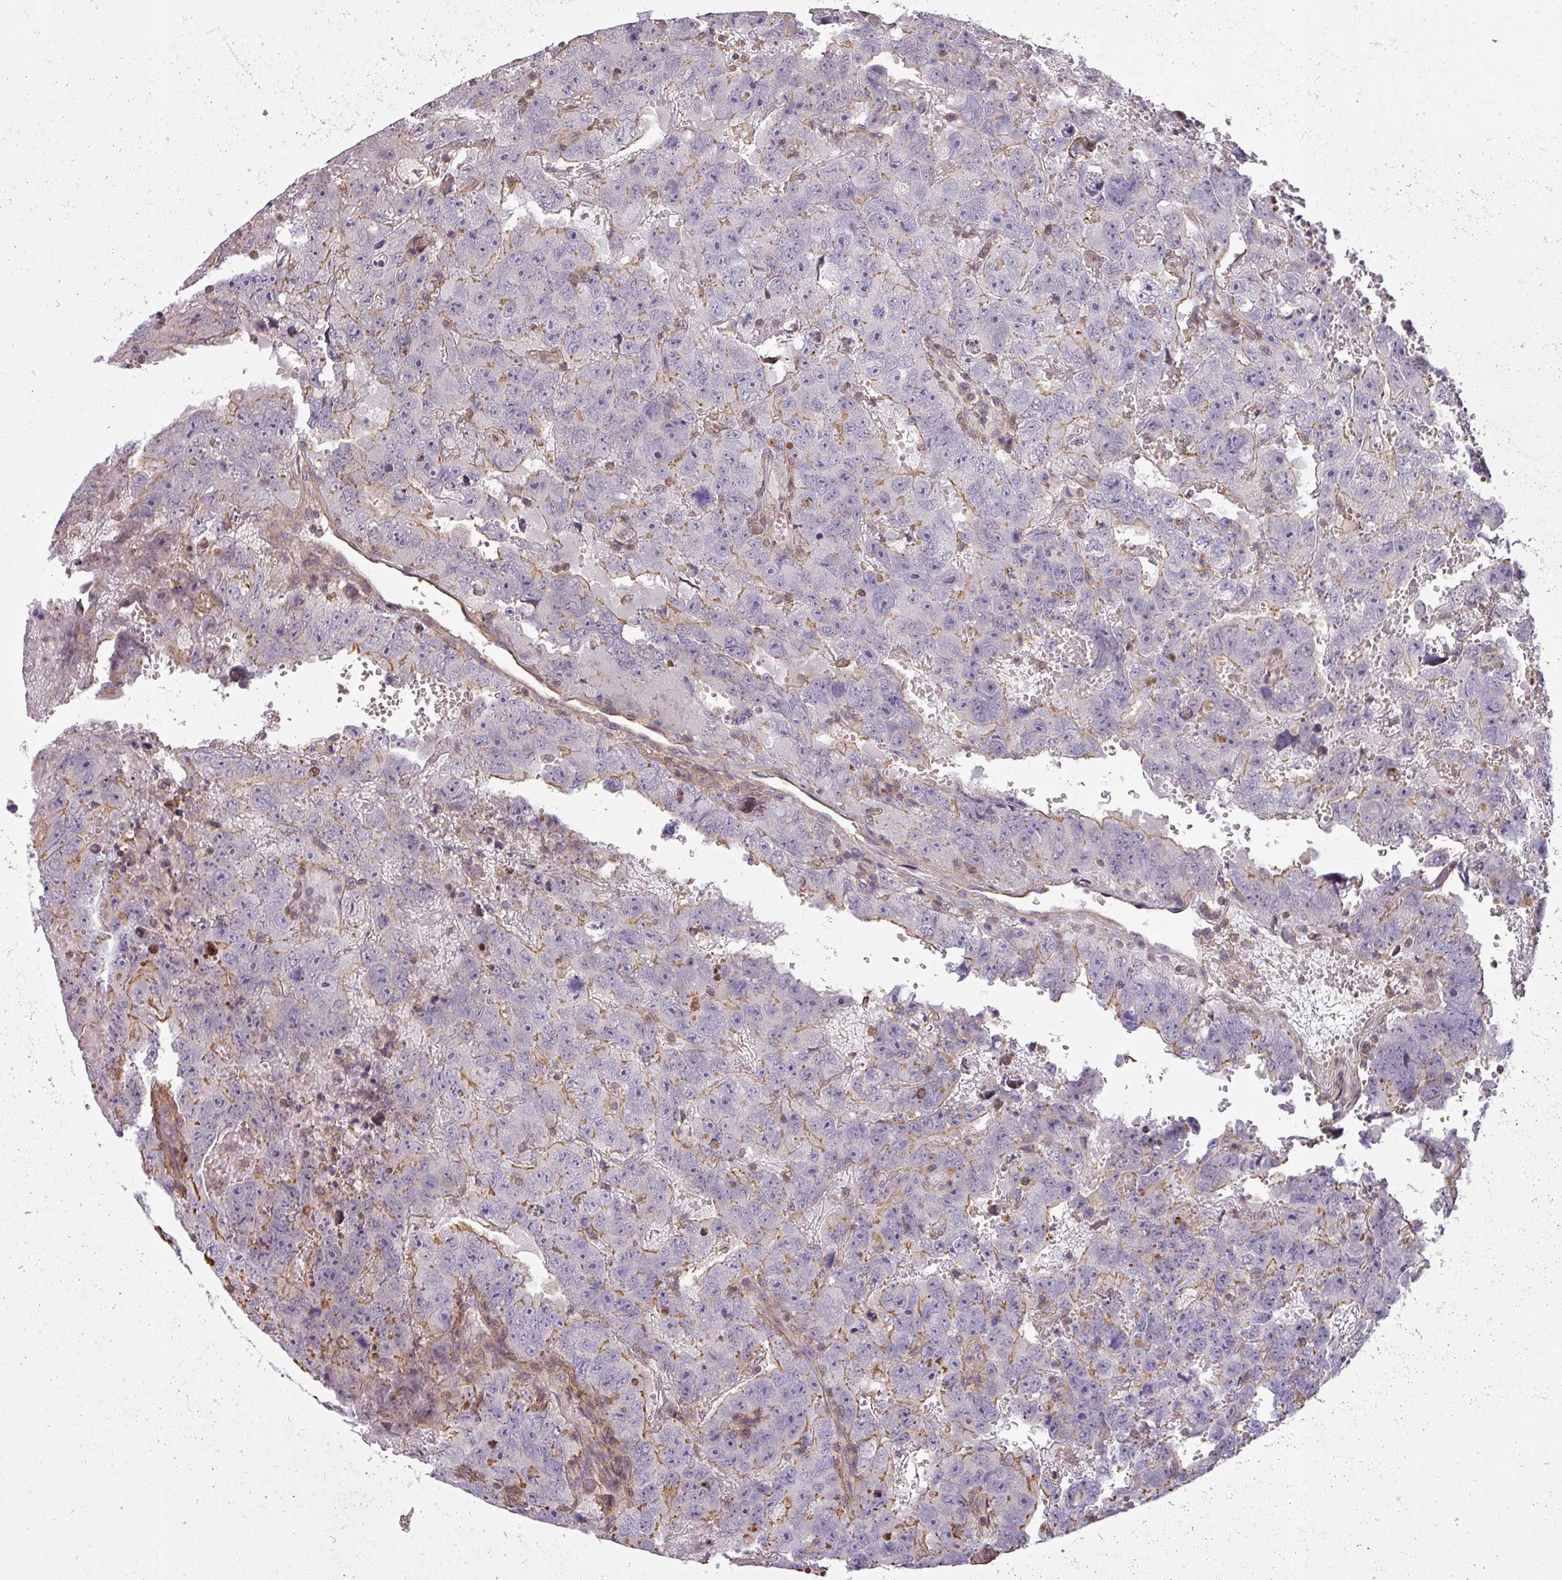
{"staining": {"intensity": "moderate", "quantity": "<25%", "location": "cytoplasmic/membranous"}, "tissue": "testis cancer", "cell_type": "Tumor cells", "image_type": "cancer", "snomed": [{"axis": "morphology", "description": "Carcinoma, Embryonal, NOS"}, {"axis": "topography", "description": "Testis"}], "caption": "Protein staining exhibits moderate cytoplasmic/membranous positivity in approximately <25% of tumor cells in embryonal carcinoma (testis).", "gene": "ZNF835", "patient": {"sex": "male", "age": 45}}